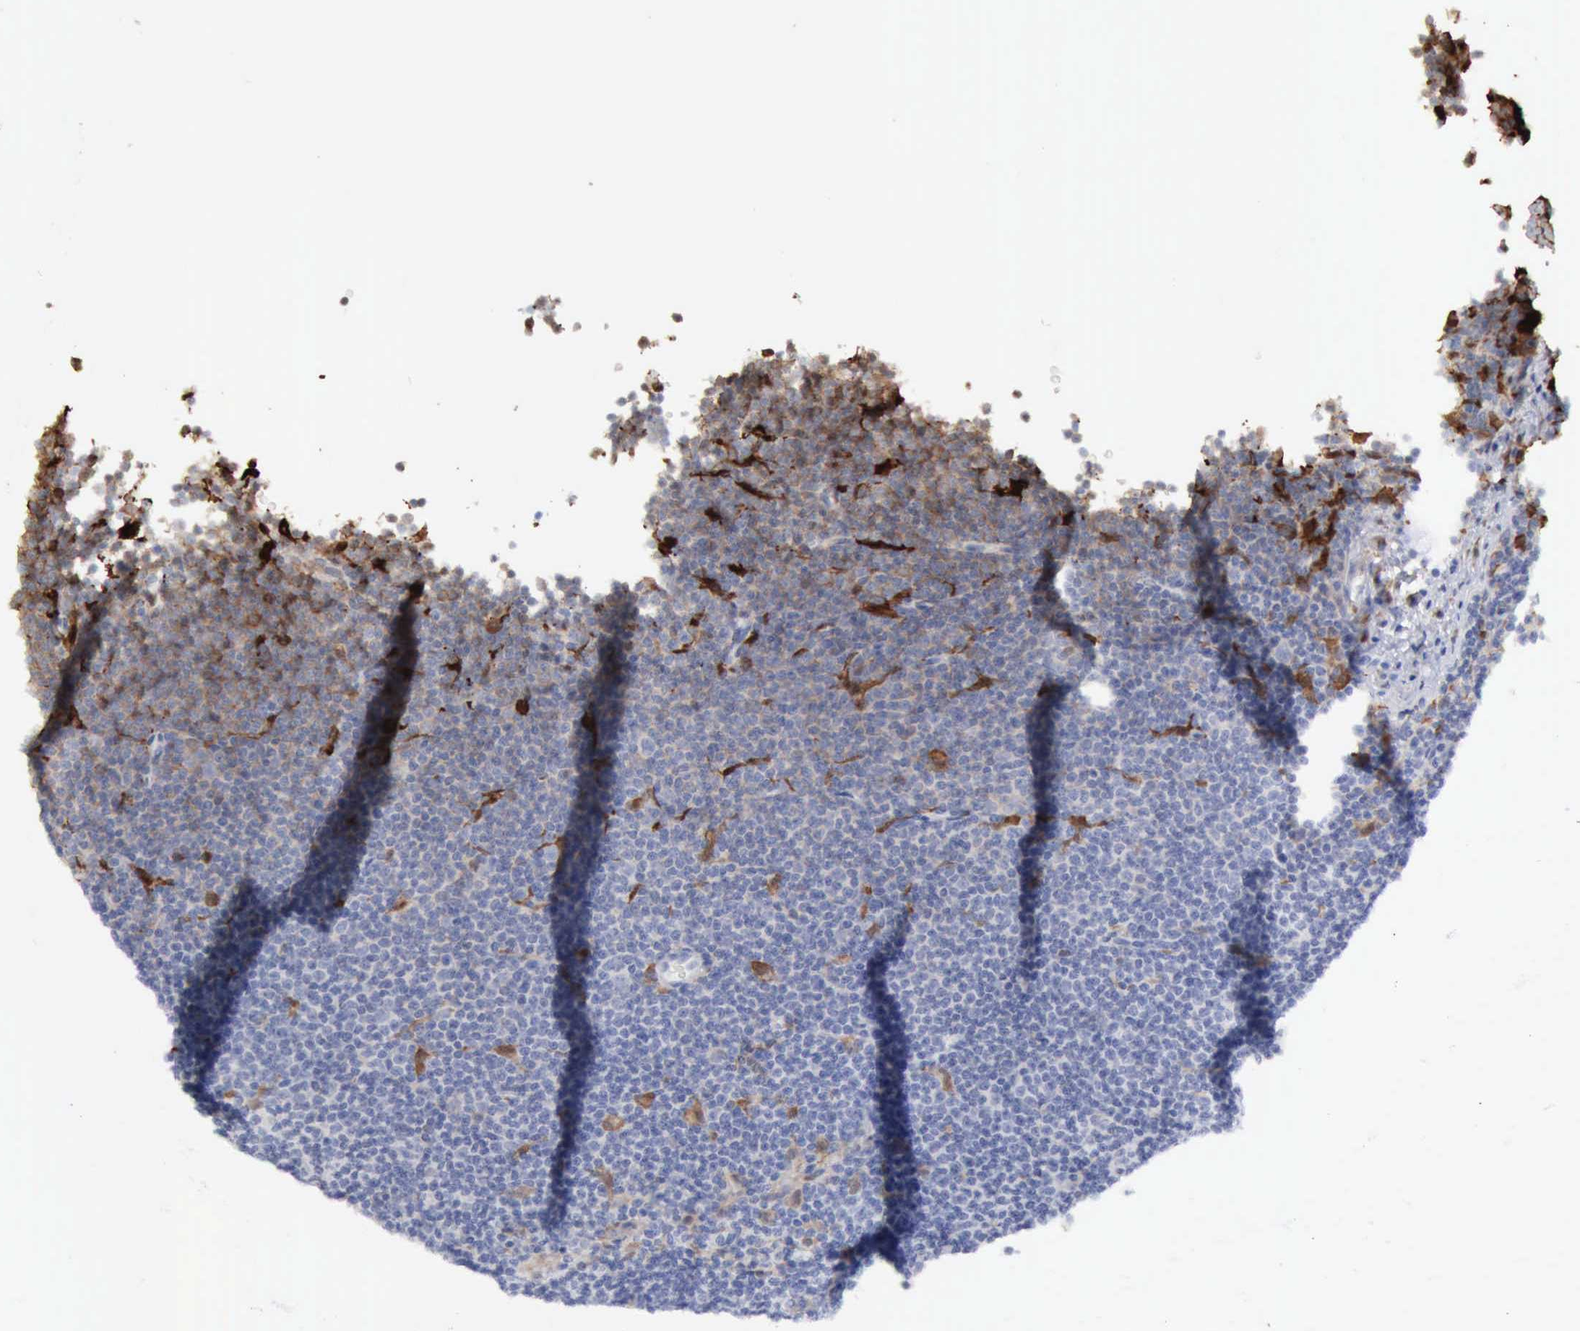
{"staining": {"intensity": "negative", "quantity": "none", "location": "none"}, "tissue": "lymphoma", "cell_type": "Tumor cells", "image_type": "cancer", "snomed": [{"axis": "morphology", "description": "Malignant lymphoma, non-Hodgkin's type, Low grade"}, {"axis": "topography", "description": "Lymph node"}], "caption": "DAB (3,3'-diaminobenzidine) immunohistochemical staining of human lymphoma exhibits no significant positivity in tumor cells.", "gene": "STAT1", "patient": {"sex": "female", "age": 69}}